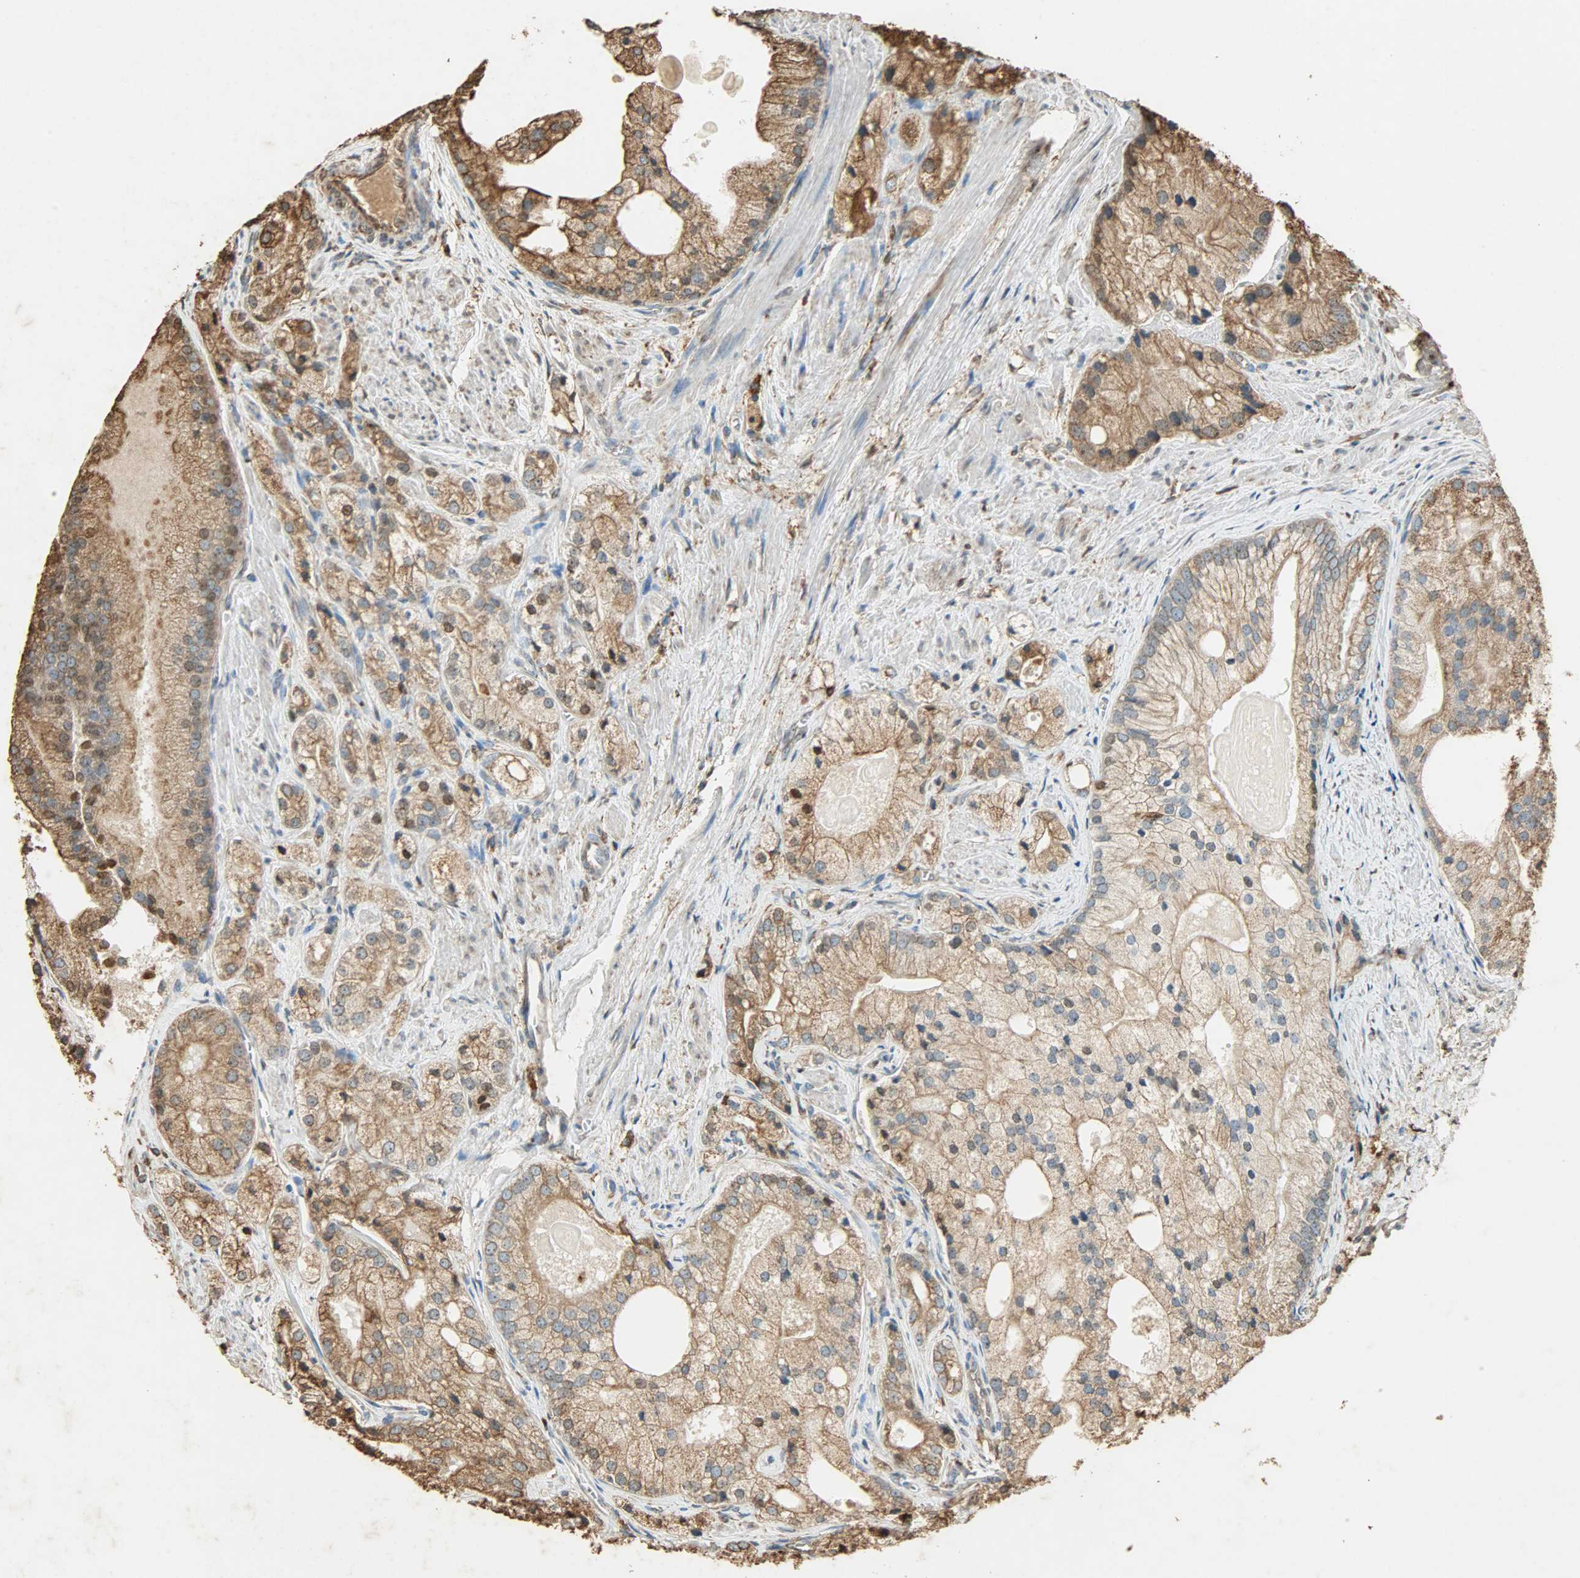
{"staining": {"intensity": "moderate", "quantity": ">75%", "location": "cytoplasmic/membranous"}, "tissue": "prostate cancer", "cell_type": "Tumor cells", "image_type": "cancer", "snomed": [{"axis": "morphology", "description": "Adenocarcinoma, Low grade"}, {"axis": "topography", "description": "Prostate"}], "caption": "Immunohistochemistry of human prostate low-grade adenocarcinoma exhibits medium levels of moderate cytoplasmic/membranous staining in about >75% of tumor cells. Immunohistochemistry (ihc) stains the protein in brown and the nuclei are stained blue.", "gene": "HSP90B1", "patient": {"sex": "male", "age": 69}}